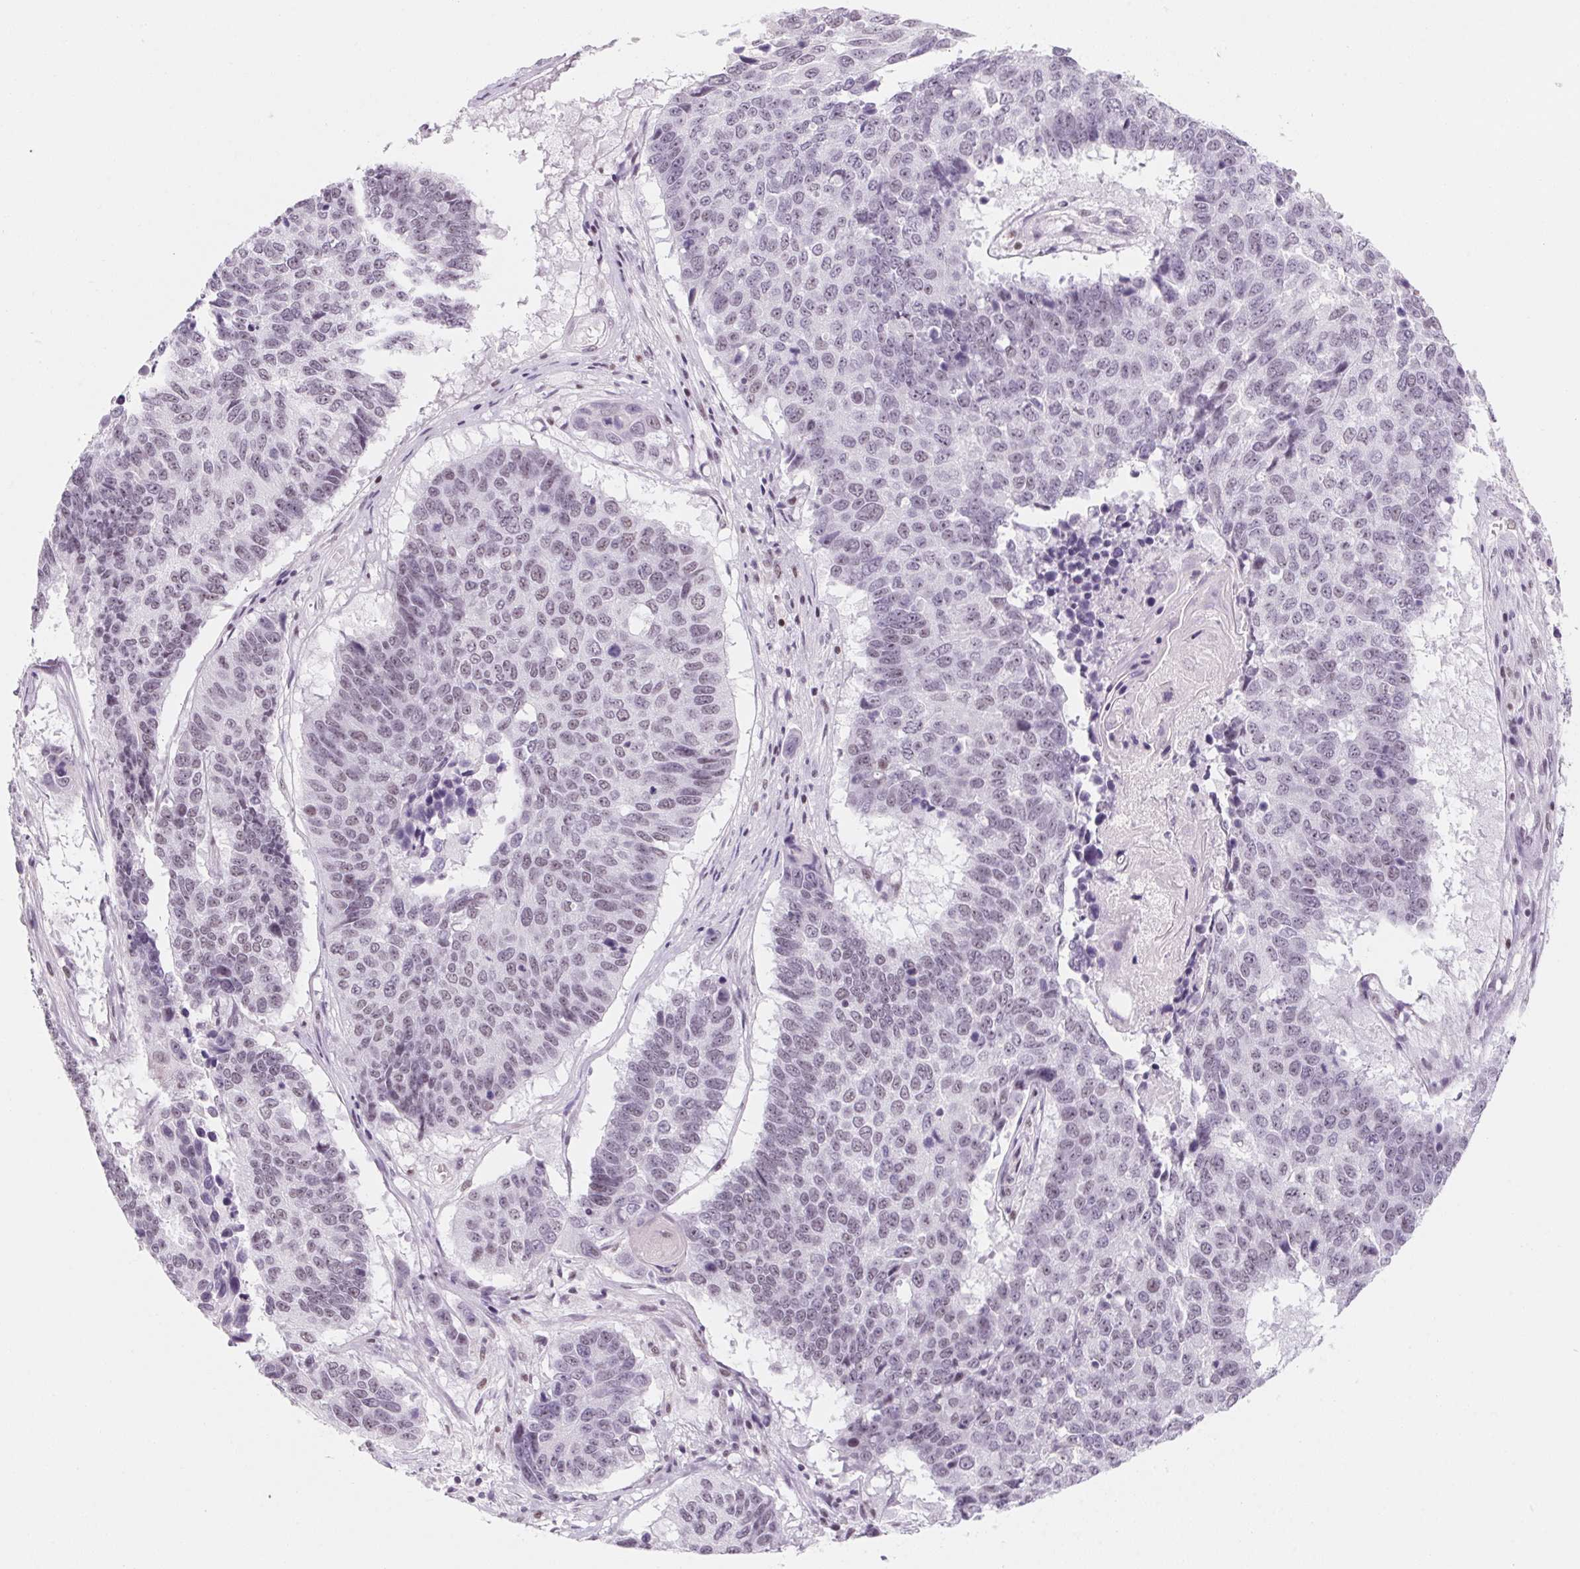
{"staining": {"intensity": "weak", "quantity": "<25%", "location": "nuclear"}, "tissue": "lung cancer", "cell_type": "Tumor cells", "image_type": "cancer", "snomed": [{"axis": "morphology", "description": "Squamous cell carcinoma, NOS"}, {"axis": "topography", "description": "Lung"}], "caption": "A high-resolution histopathology image shows IHC staining of lung cancer, which reveals no significant staining in tumor cells.", "gene": "ZIC4", "patient": {"sex": "male", "age": 73}}